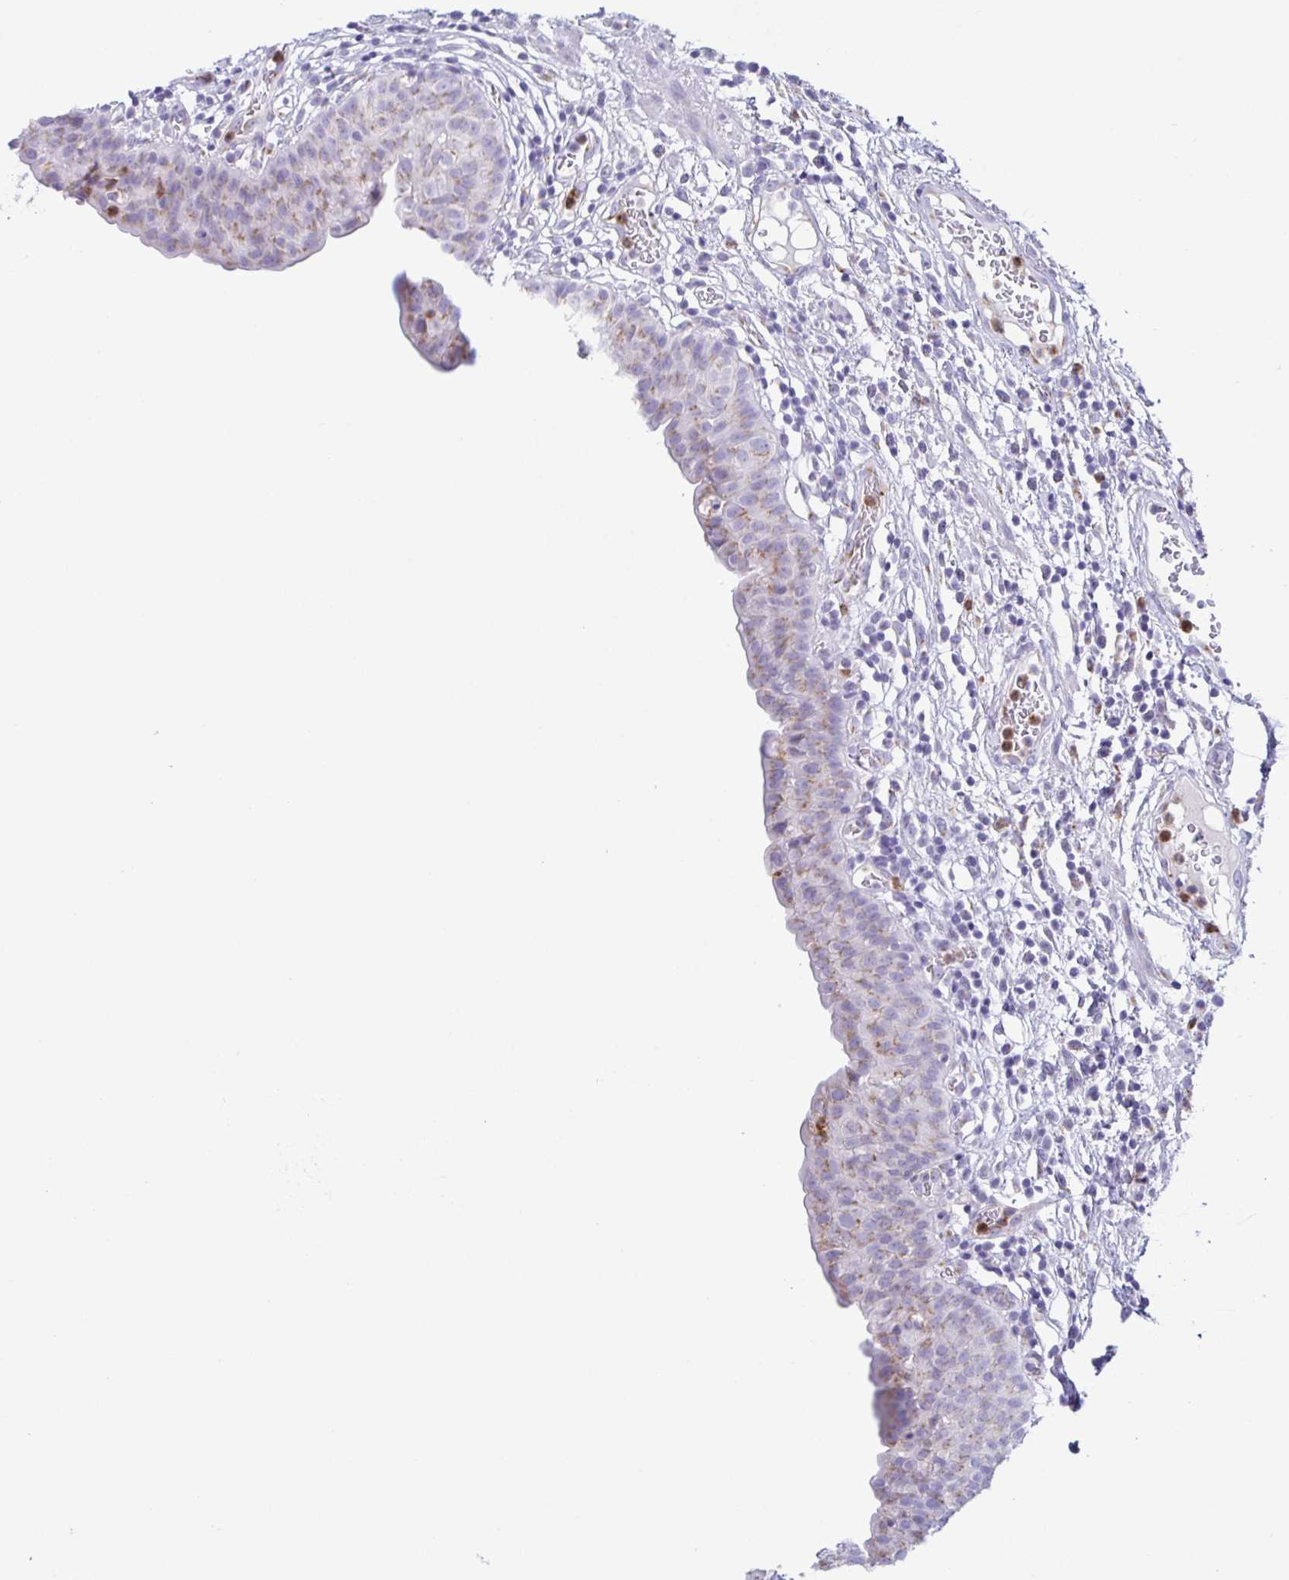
{"staining": {"intensity": "negative", "quantity": "none", "location": "none"}, "tissue": "urinary bladder", "cell_type": "Urothelial cells", "image_type": "normal", "snomed": [{"axis": "morphology", "description": "Normal tissue, NOS"}, {"axis": "morphology", "description": "Inflammation, NOS"}, {"axis": "topography", "description": "Urinary bladder"}], "caption": "Image shows no significant protein expression in urothelial cells of unremarkable urinary bladder.", "gene": "AZU1", "patient": {"sex": "male", "age": 57}}